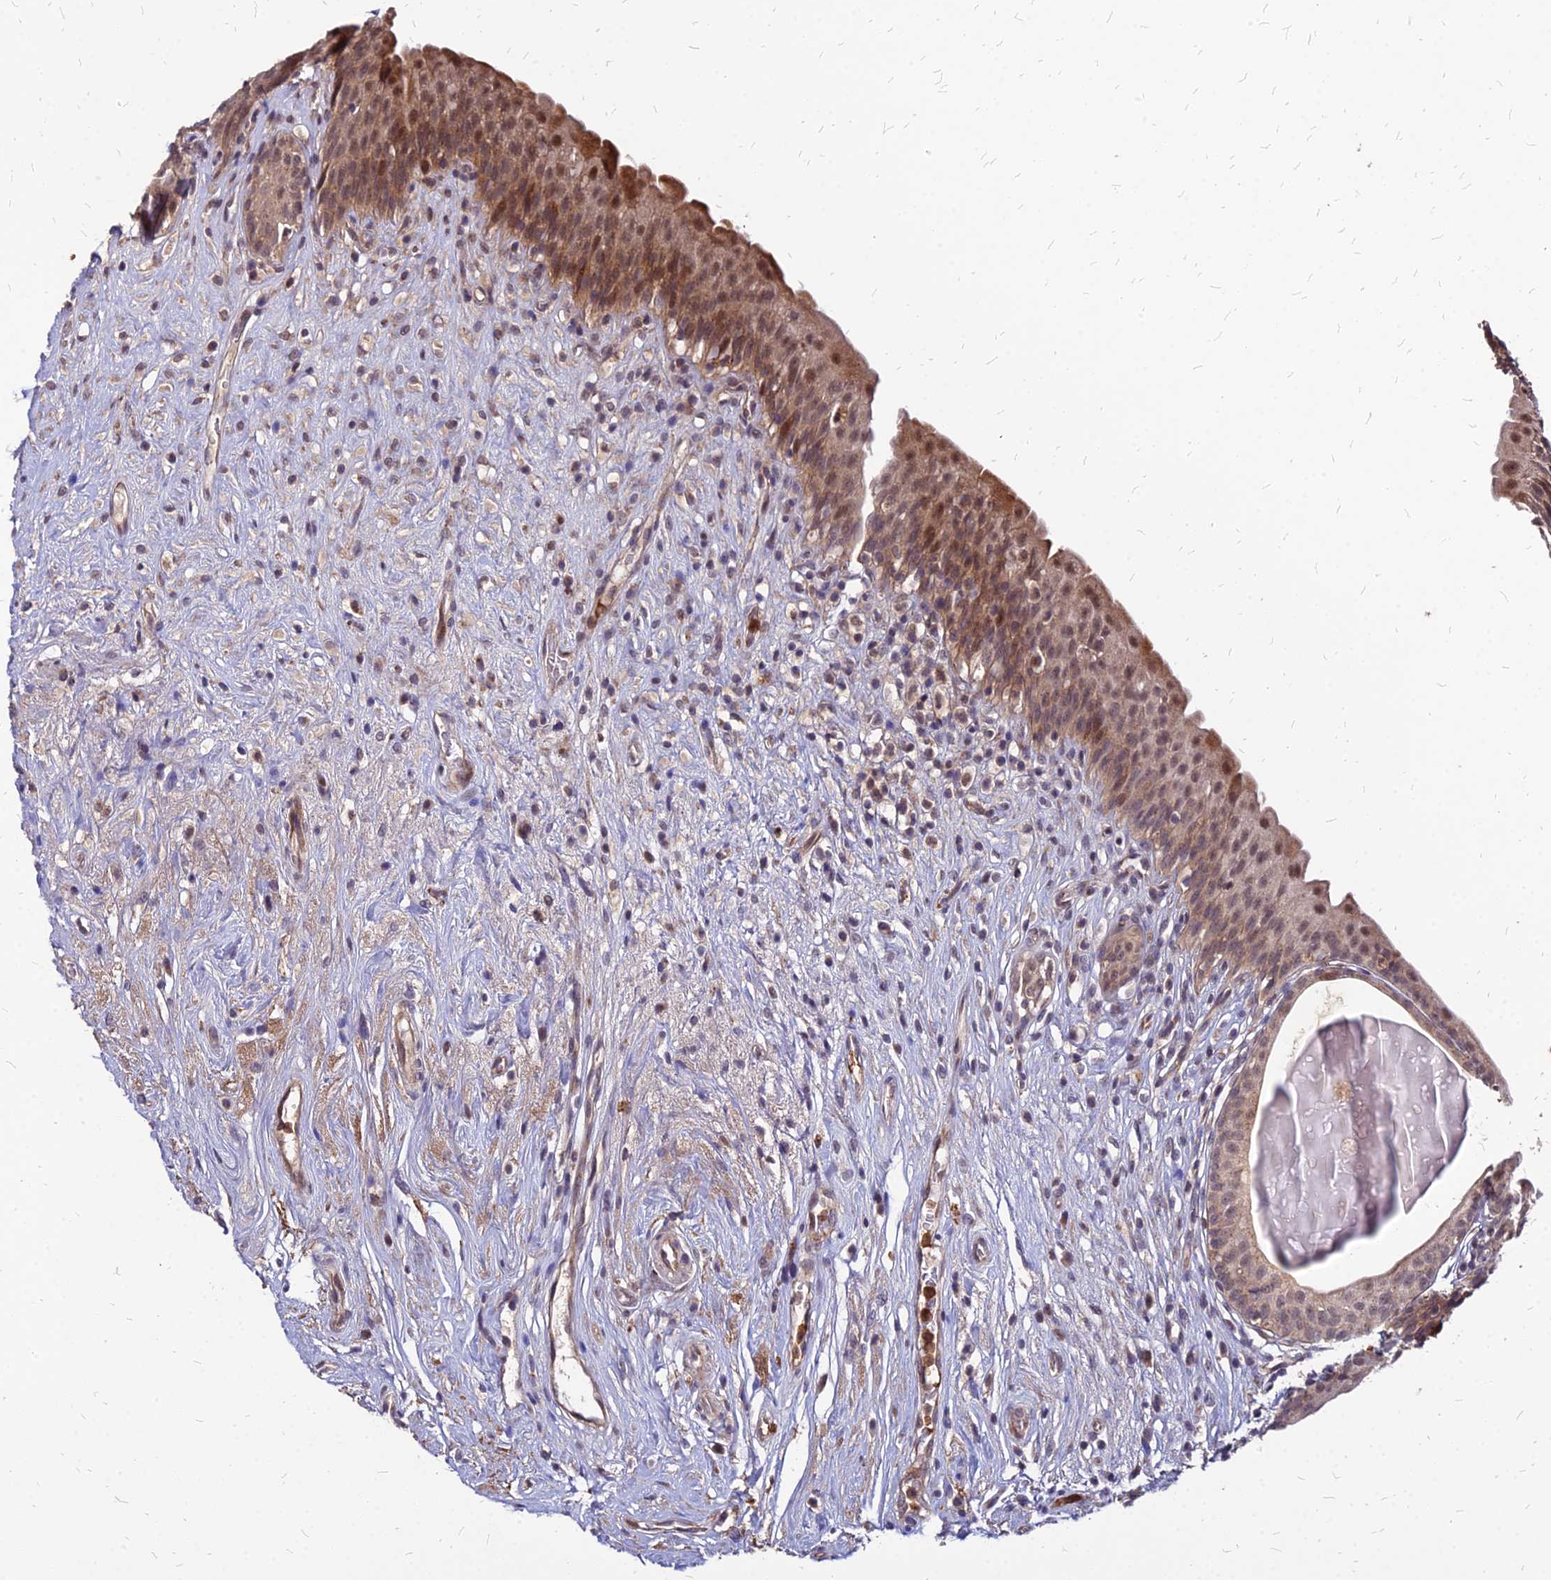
{"staining": {"intensity": "moderate", "quantity": ">75%", "location": "cytoplasmic/membranous,nuclear"}, "tissue": "urinary bladder", "cell_type": "Urothelial cells", "image_type": "normal", "snomed": [{"axis": "morphology", "description": "Normal tissue, NOS"}, {"axis": "topography", "description": "Urinary bladder"}], "caption": "Immunohistochemical staining of normal urinary bladder displays moderate cytoplasmic/membranous,nuclear protein staining in about >75% of urothelial cells. The staining was performed using DAB, with brown indicating positive protein expression. Nuclei are stained blue with hematoxylin.", "gene": "APBA3", "patient": {"sex": "male", "age": 83}}